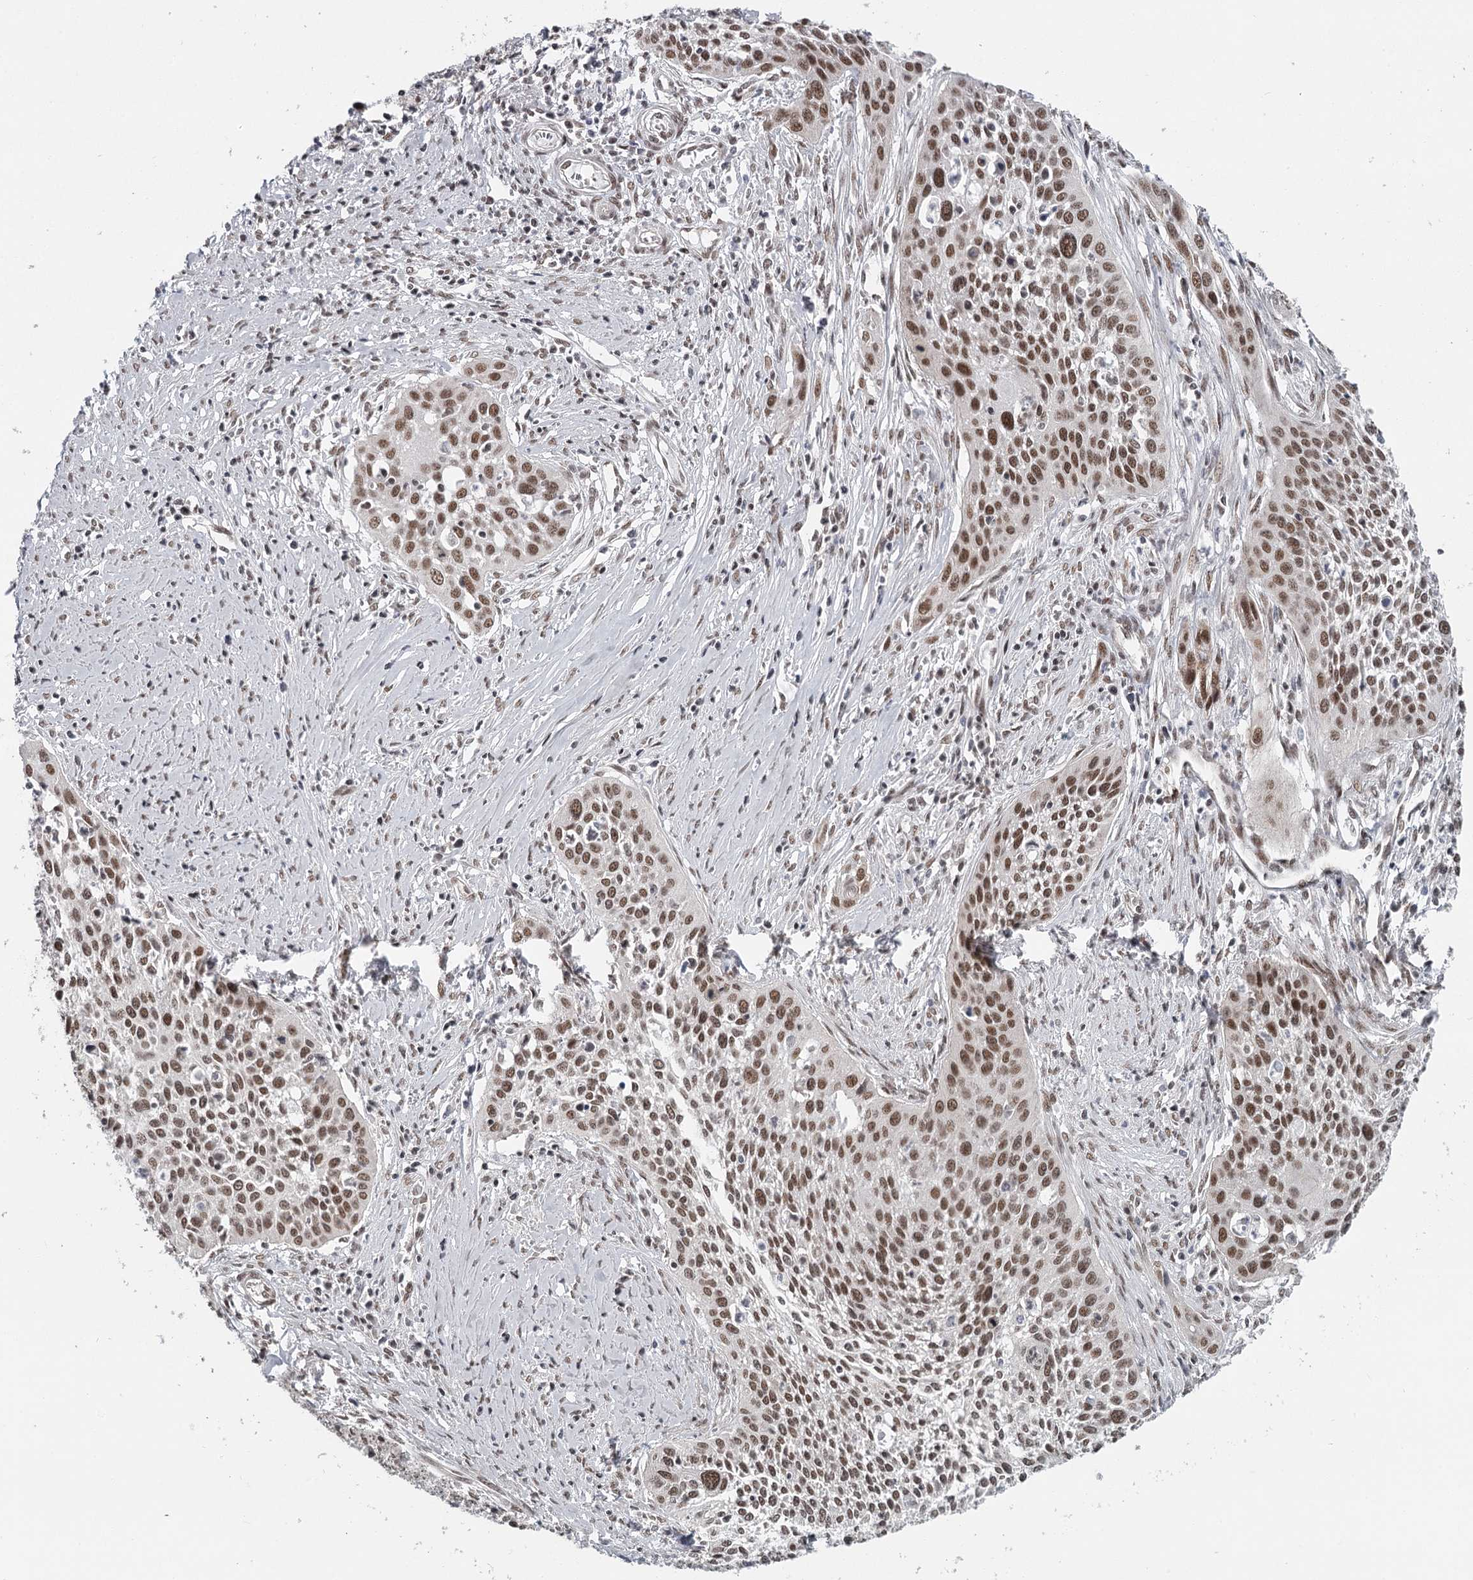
{"staining": {"intensity": "moderate", "quantity": ">75%", "location": "nuclear"}, "tissue": "cervical cancer", "cell_type": "Tumor cells", "image_type": "cancer", "snomed": [{"axis": "morphology", "description": "Squamous cell carcinoma, NOS"}, {"axis": "topography", "description": "Cervix"}], "caption": "A high-resolution micrograph shows IHC staining of cervical squamous cell carcinoma, which exhibits moderate nuclear positivity in about >75% of tumor cells.", "gene": "FAM13C", "patient": {"sex": "female", "age": 34}}